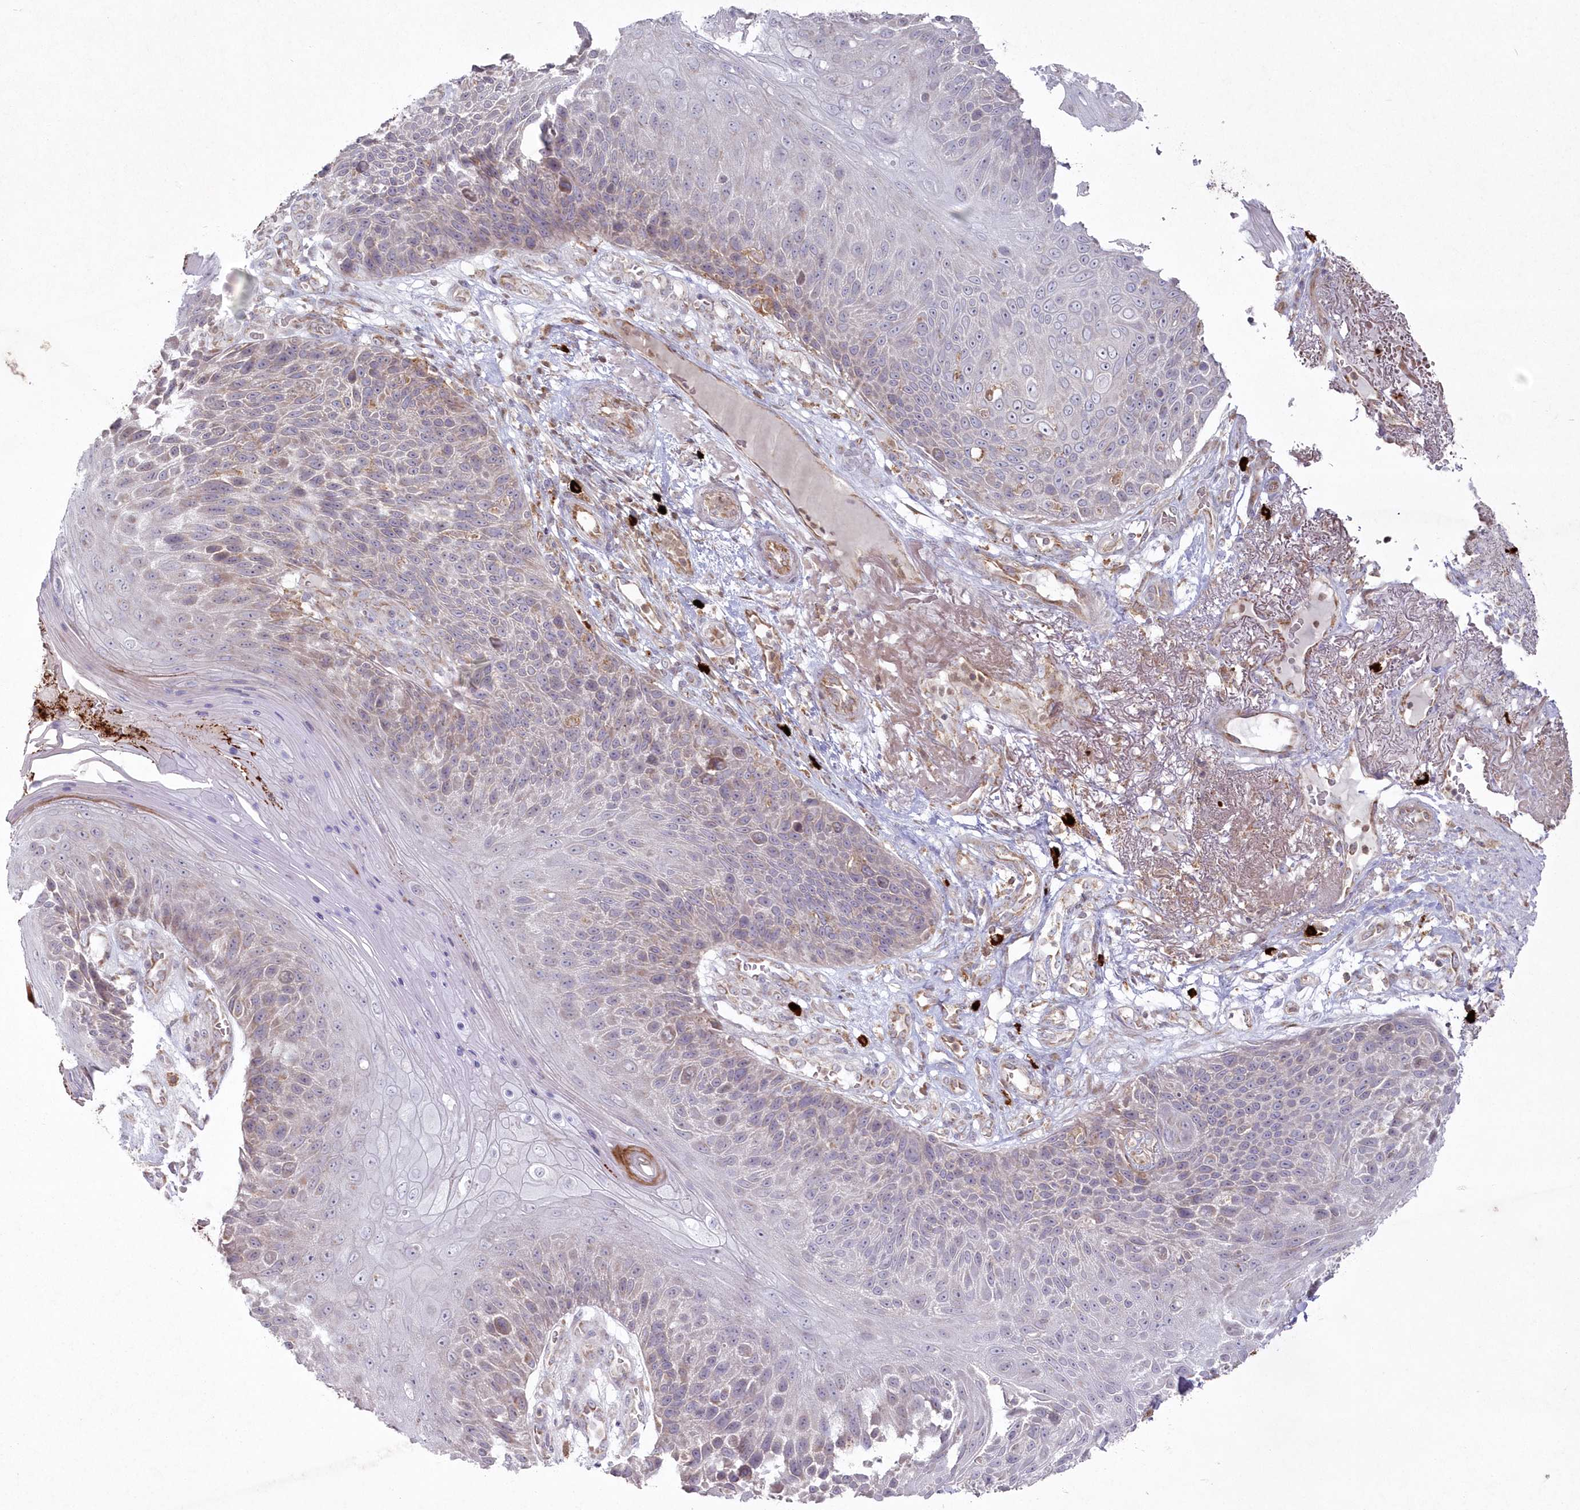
{"staining": {"intensity": "weak", "quantity": "<25%", "location": "cytoplasmic/membranous"}, "tissue": "skin cancer", "cell_type": "Tumor cells", "image_type": "cancer", "snomed": [{"axis": "morphology", "description": "Squamous cell carcinoma, NOS"}, {"axis": "topography", "description": "Skin"}], "caption": "This is a micrograph of immunohistochemistry (IHC) staining of squamous cell carcinoma (skin), which shows no expression in tumor cells. (IHC, brightfield microscopy, high magnification).", "gene": "ARSB", "patient": {"sex": "female", "age": 88}}